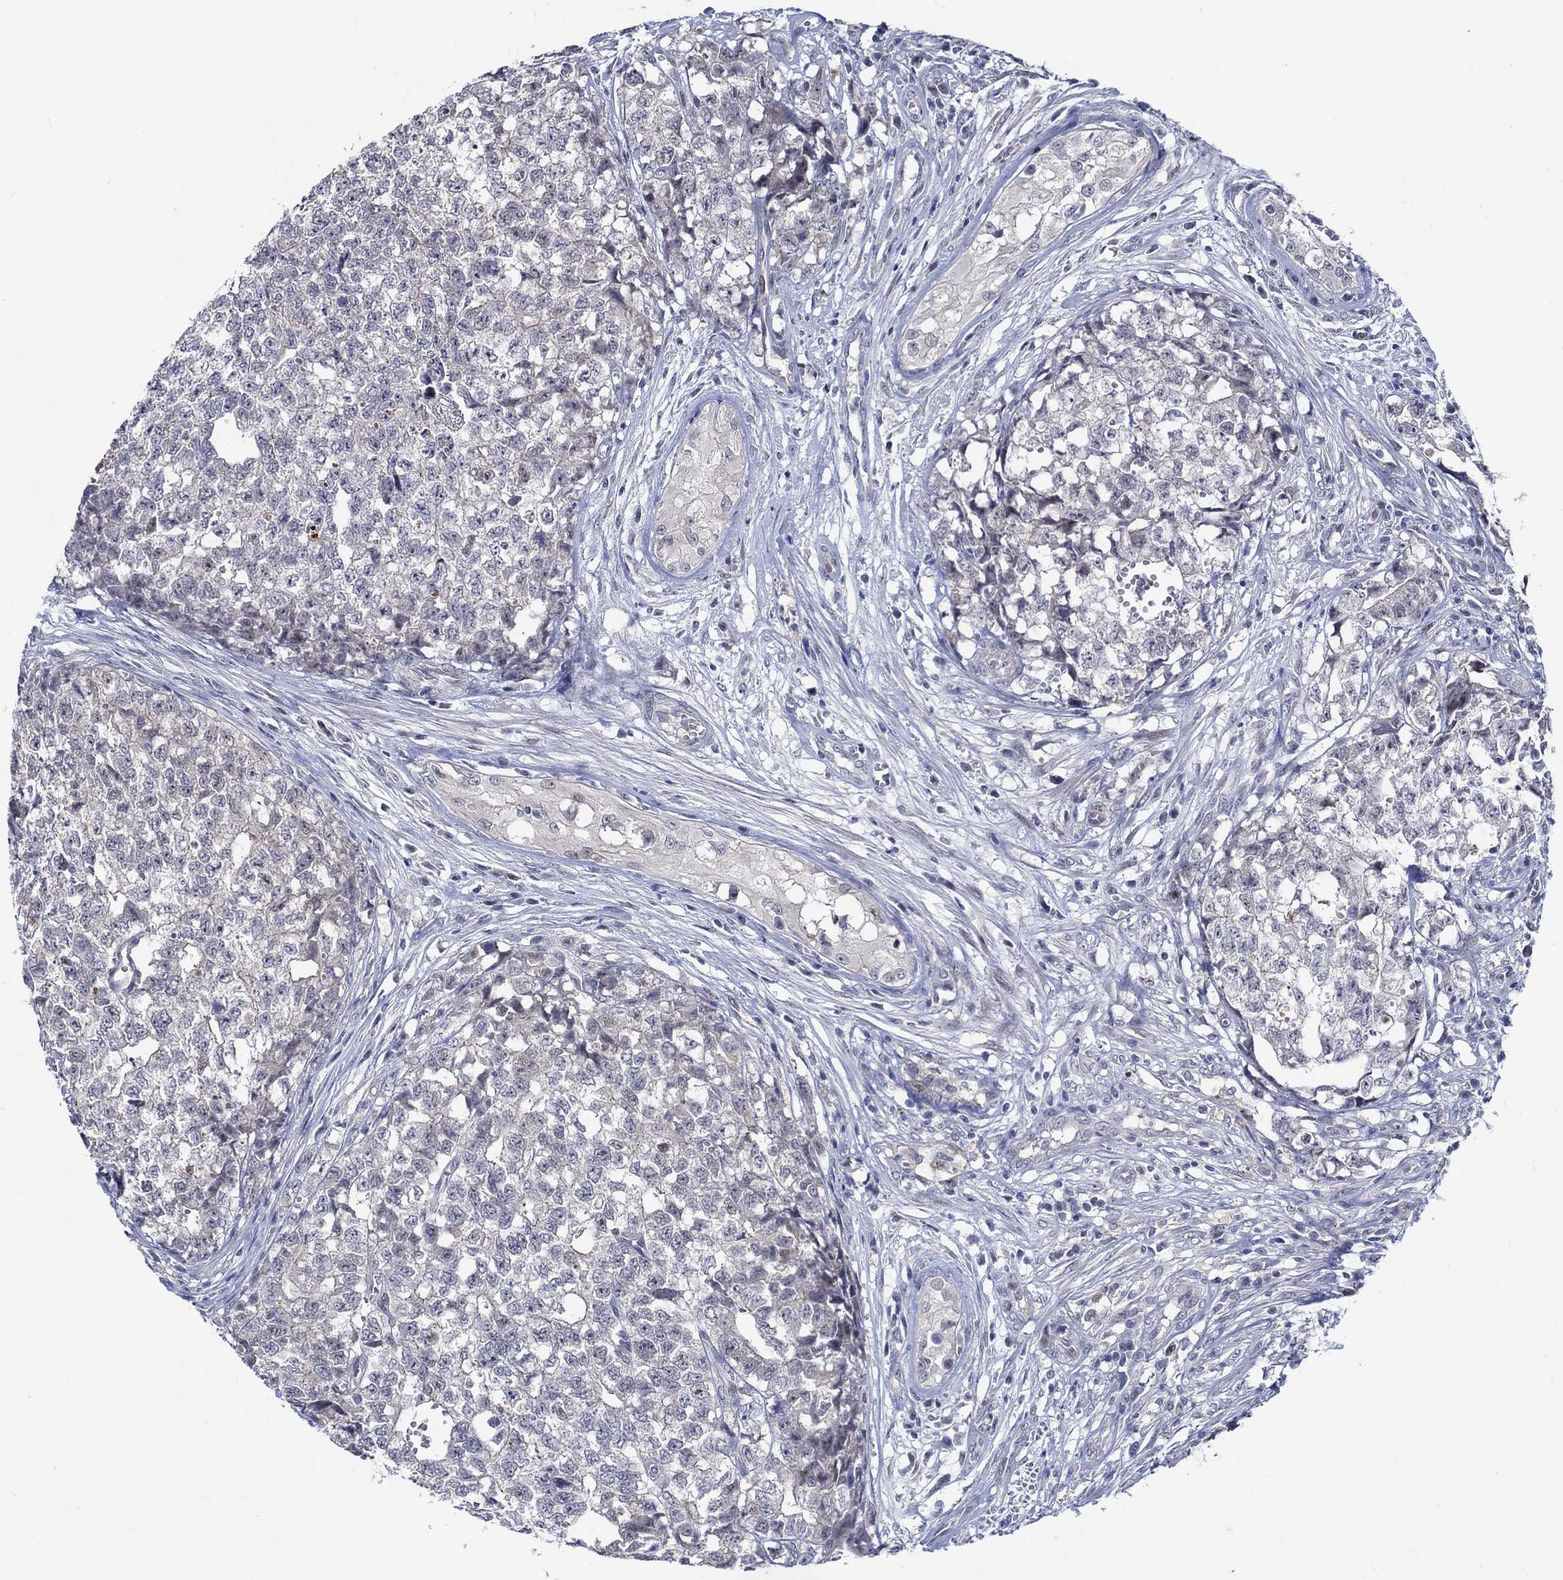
{"staining": {"intensity": "negative", "quantity": "none", "location": "none"}, "tissue": "testis cancer", "cell_type": "Tumor cells", "image_type": "cancer", "snomed": [{"axis": "morphology", "description": "Seminoma, NOS"}, {"axis": "morphology", "description": "Carcinoma, Embryonal, NOS"}, {"axis": "topography", "description": "Testis"}], "caption": "DAB (3,3'-diaminobenzidine) immunohistochemical staining of testis cancer demonstrates no significant staining in tumor cells.", "gene": "E2F8", "patient": {"sex": "male", "age": 22}}